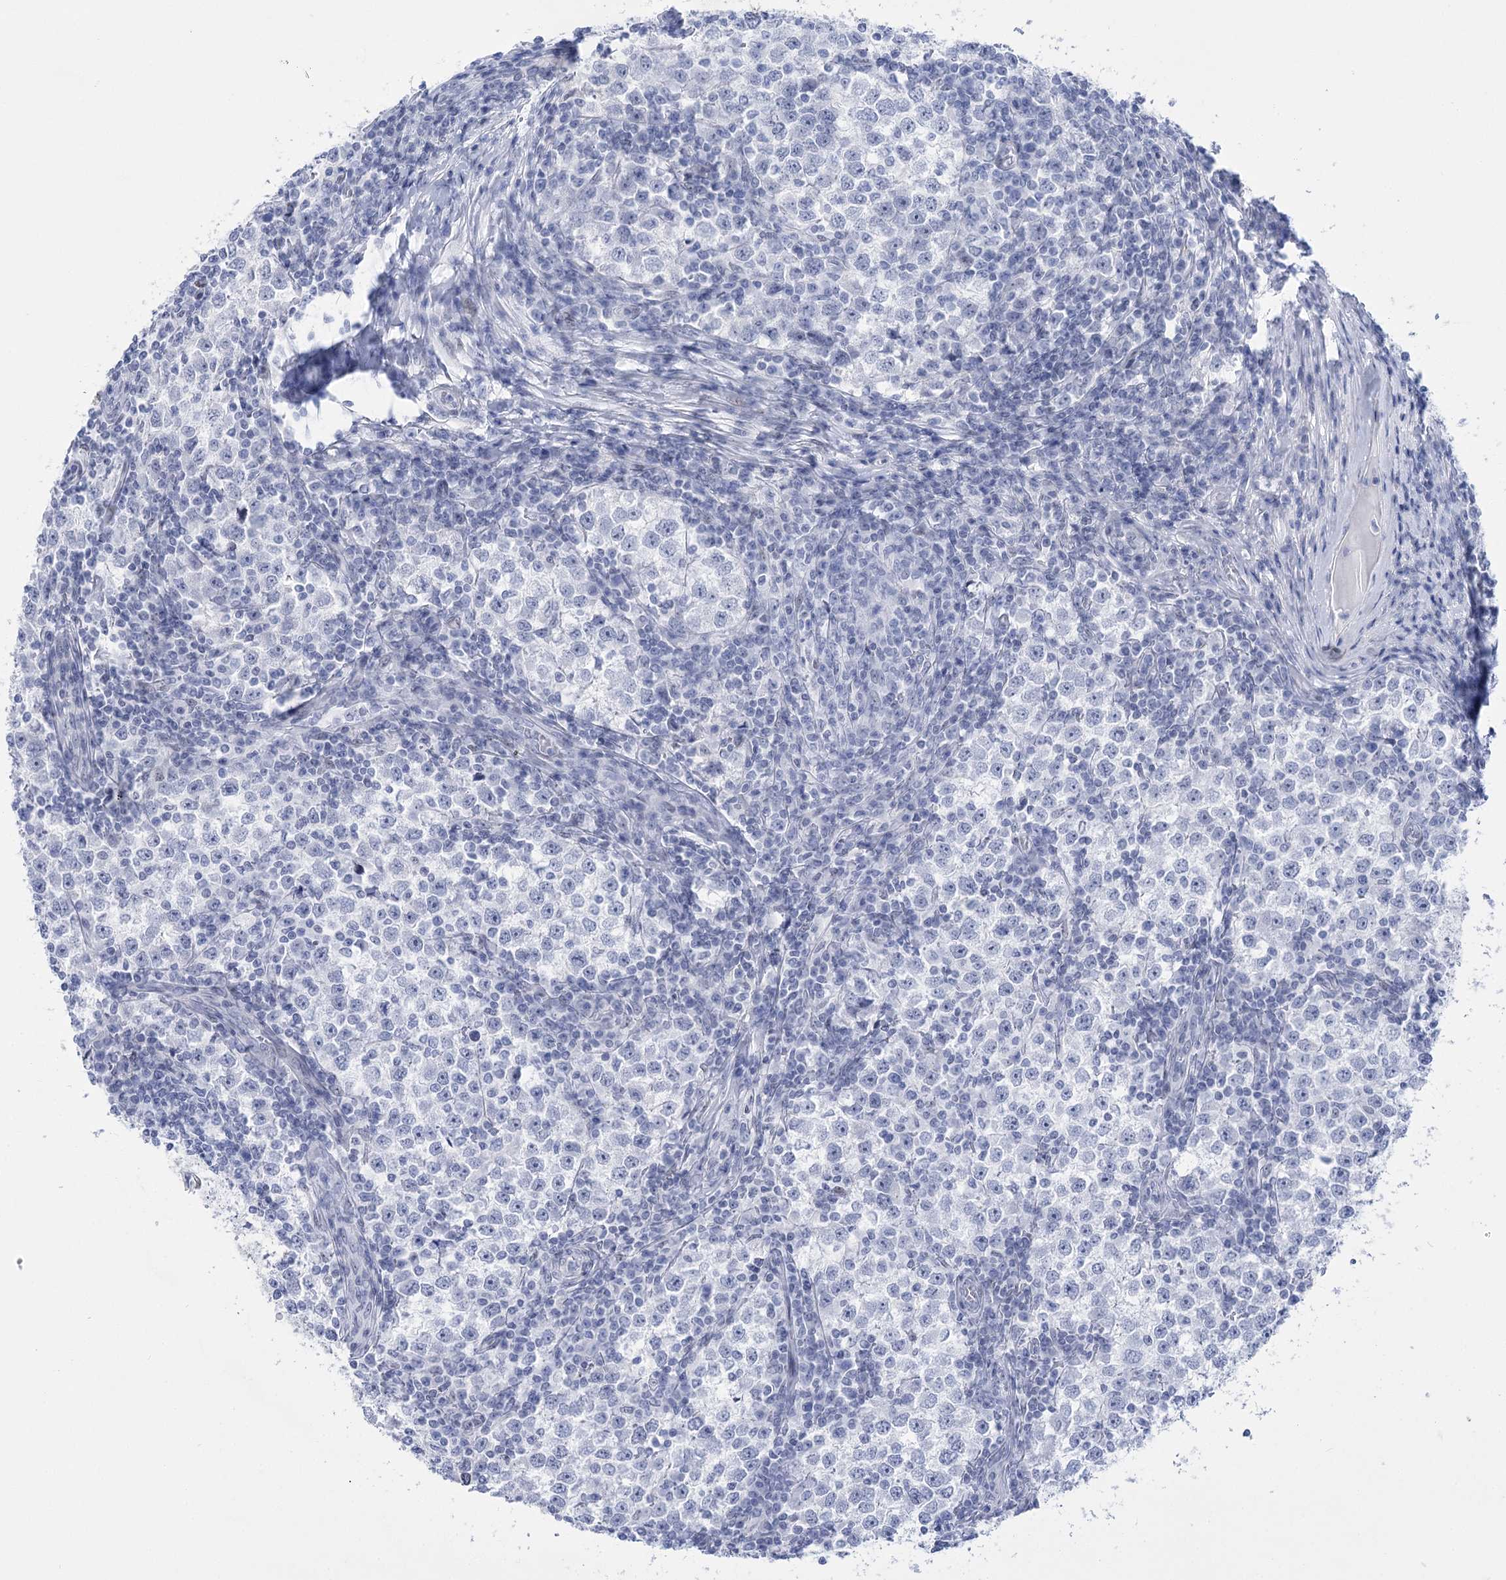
{"staining": {"intensity": "negative", "quantity": "none", "location": "none"}, "tissue": "testis cancer", "cell_type": "Tumor cells", "image_type": "cancer", "snomed": [{"axis": "morphology", "description": "Seminoma, NOS"}, {"axis": "topography", "description": "Testis"}], "caption": "IHC of human testis cancer displays no positivity in tumor cells. The staining is performed using DAB (3,3'-diaminobenzidine) brown chromogen with nuclei counter-stained in using hematoxylin.", "gene": "HORMAD1", "patient": {"sex": "male", "age": 65}}